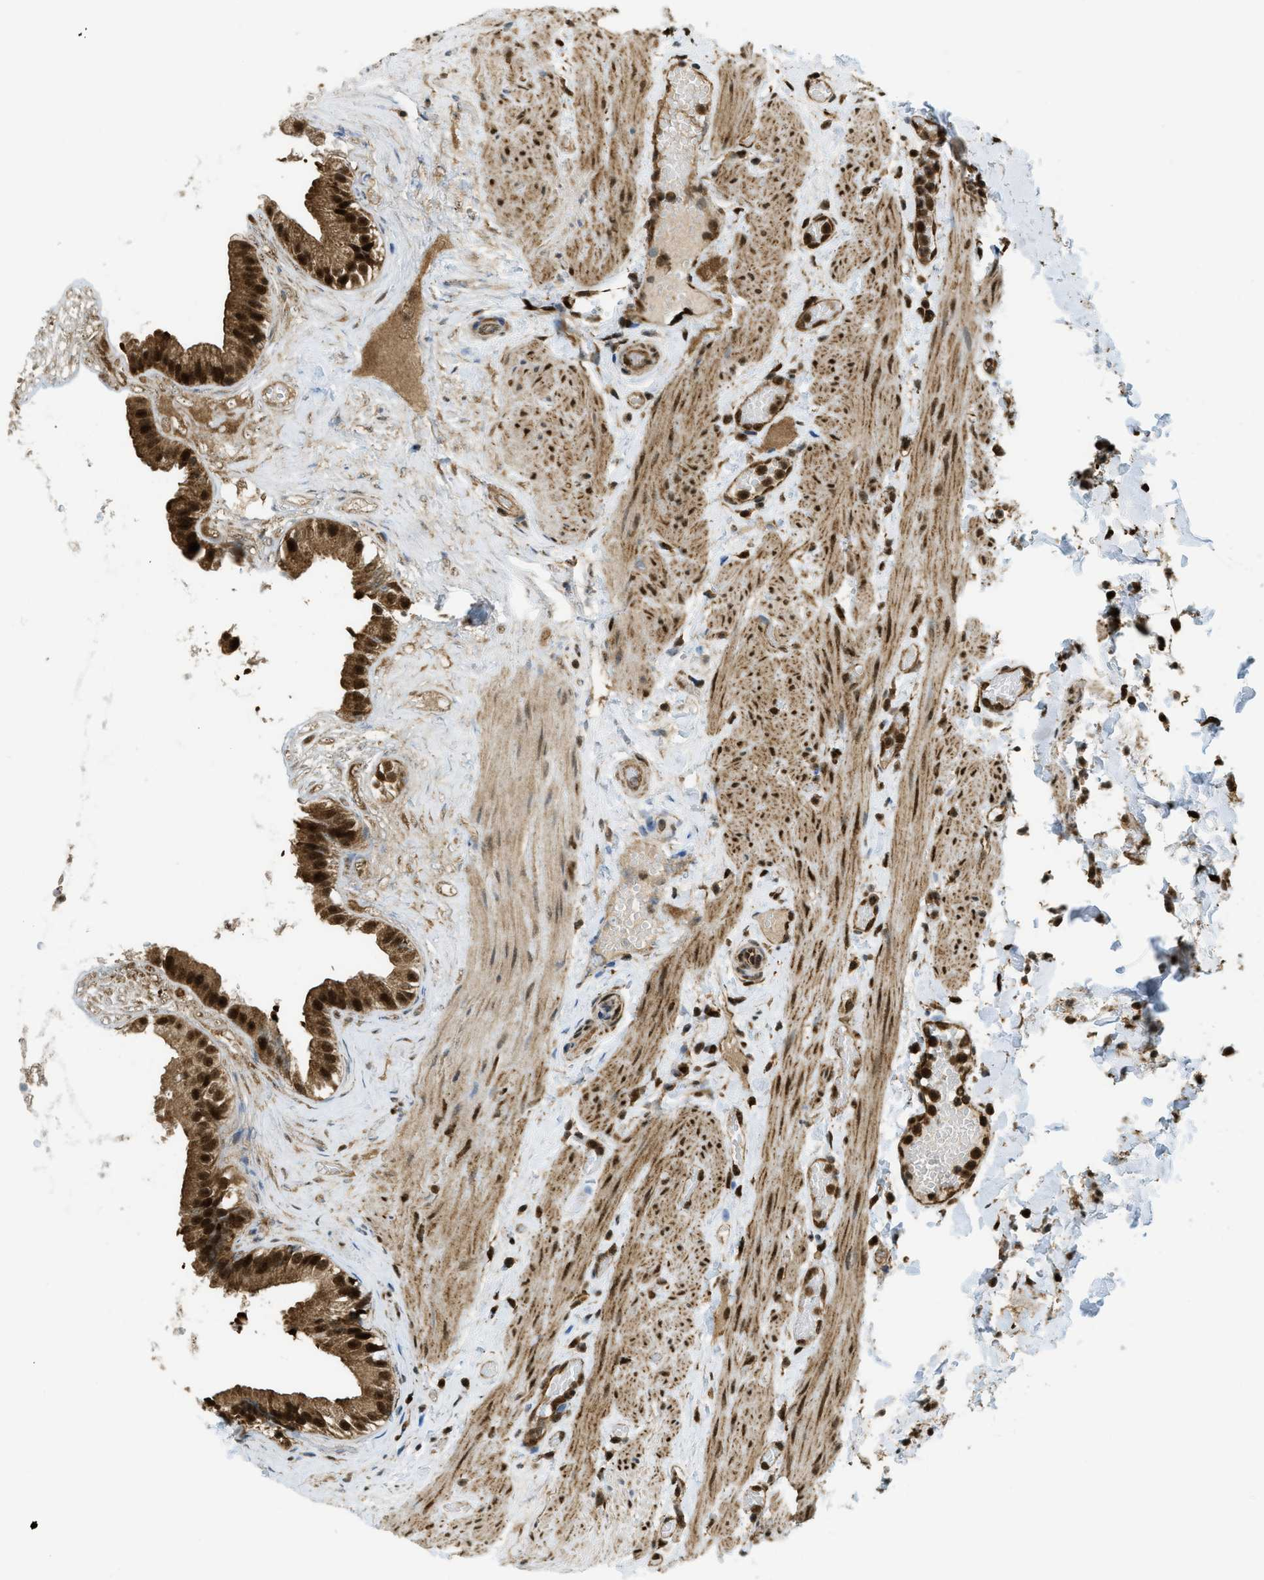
{"staining": {"intensity": "strong", "quantity": ">75%", "location": "cytoplasmic/membranous,nuclear"}, "tissue": "gallbladder", "cell_type": "Glandular cells", "image_type": "normal", "snomed": [{"axis": "morphology", "description": "Normal tissue, NOS"}, {"axis": "topography", "description": "Gallbladder"}], "caption": "Brown immunohistochemical staining in normal human gallbladder displays strong cytoplasmic/membranous,nuclear positivity in about >75% of glandular cells. (IHC, brightfield microscopy, high magnification).", "gene": "TNPO1", "patient": {"sex": "female", "age": 26}}